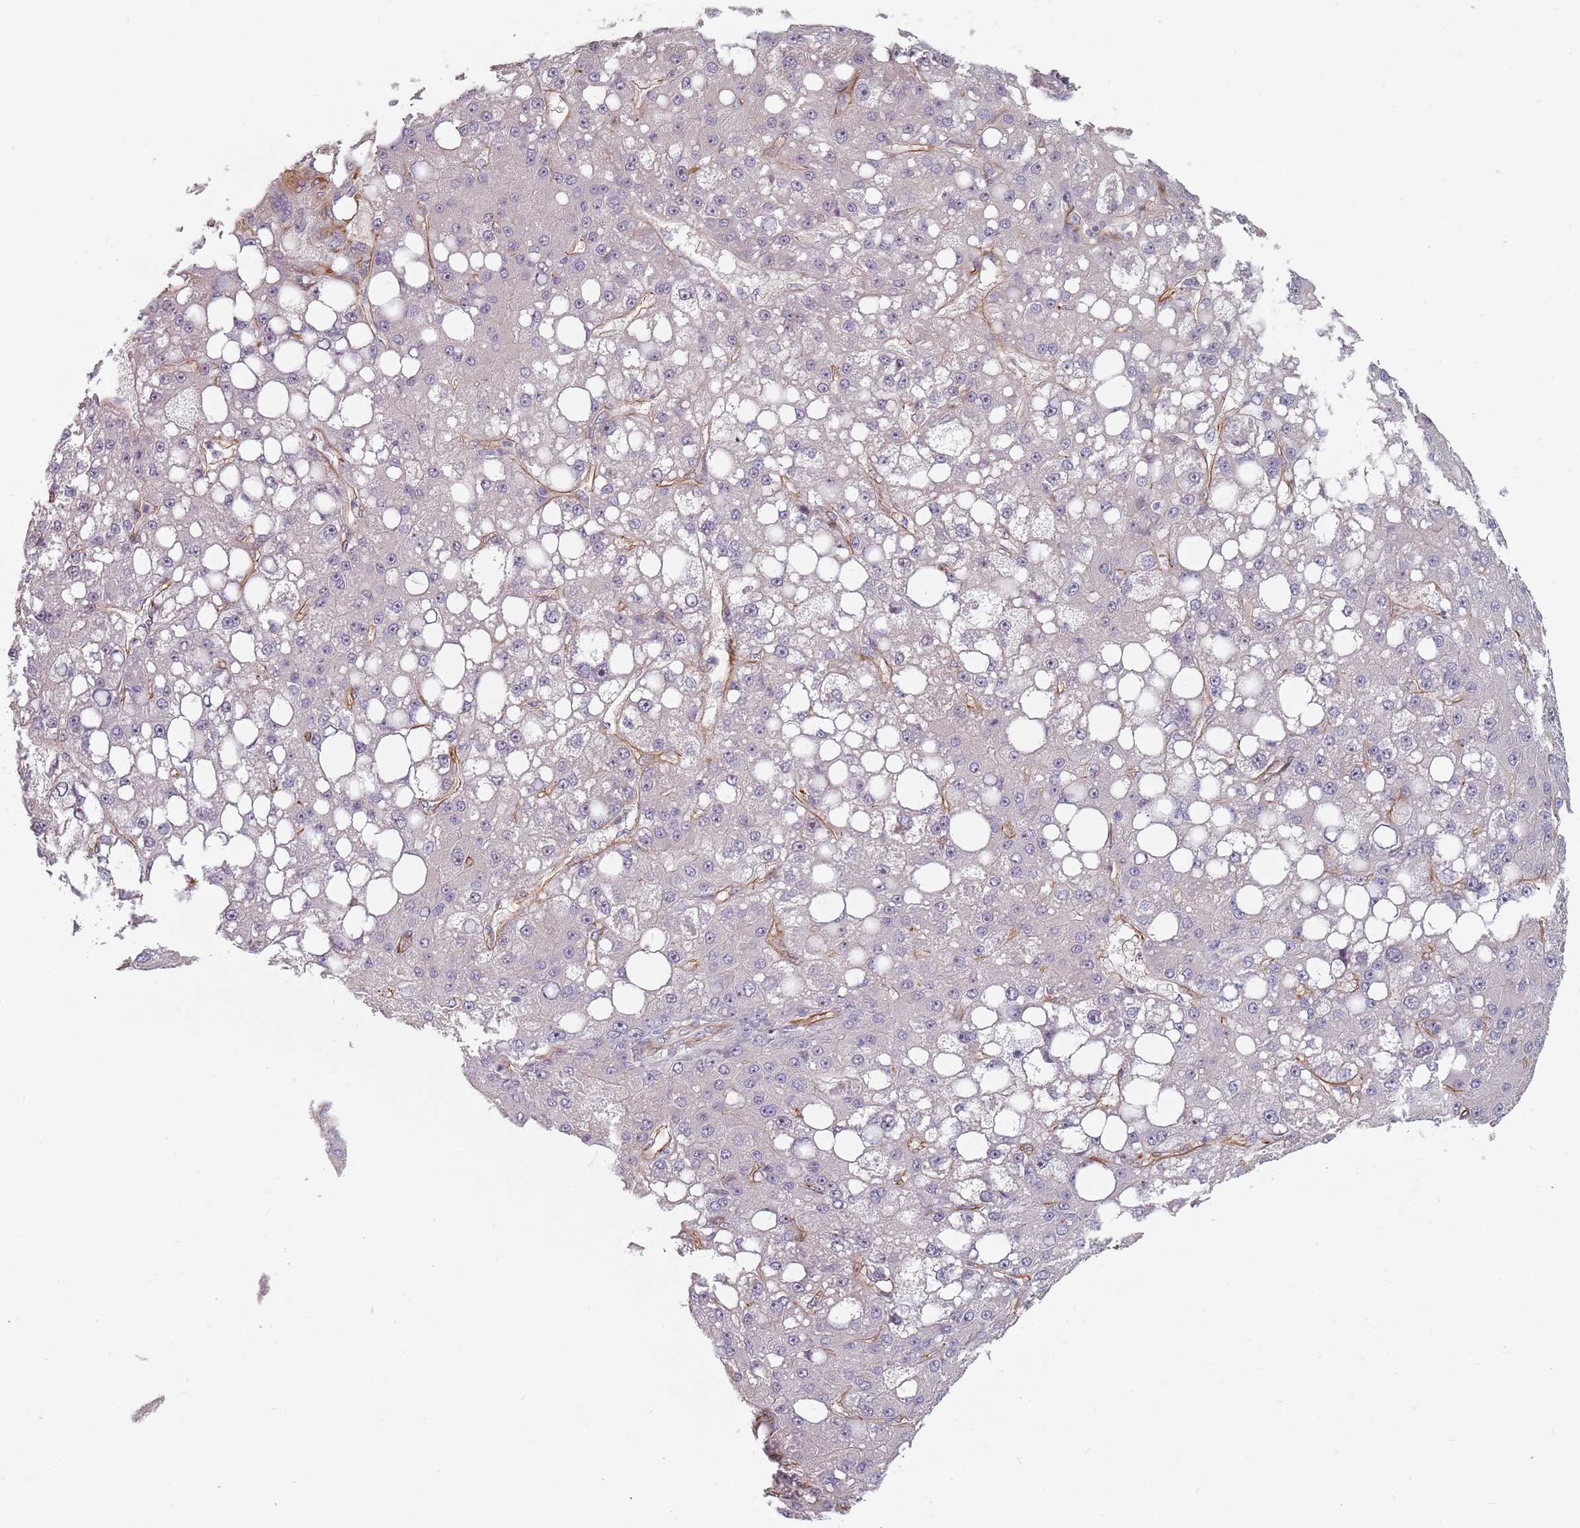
{"staining": {"intensity": "negative", "quantity": "none", "location": "none"}, "tissue": "liver cancer", "cell_type": "Tumor cells", "image_type": "cancer", "snomed": [{"axis": "morphology", "description": "Carcinoma, Hepatocellular, NOS"}, {"axis": "topography", "description": "Liver"}], "caption": "Tumor cells are negative for protein expression in human liver hepatocellular carcinoma. (DAB (3,3'-diaminobenzidine) IHC with hematoxylin counter stain).", "gene": "GAS2L3", "patient": {"sex": "male", "age": 67}}